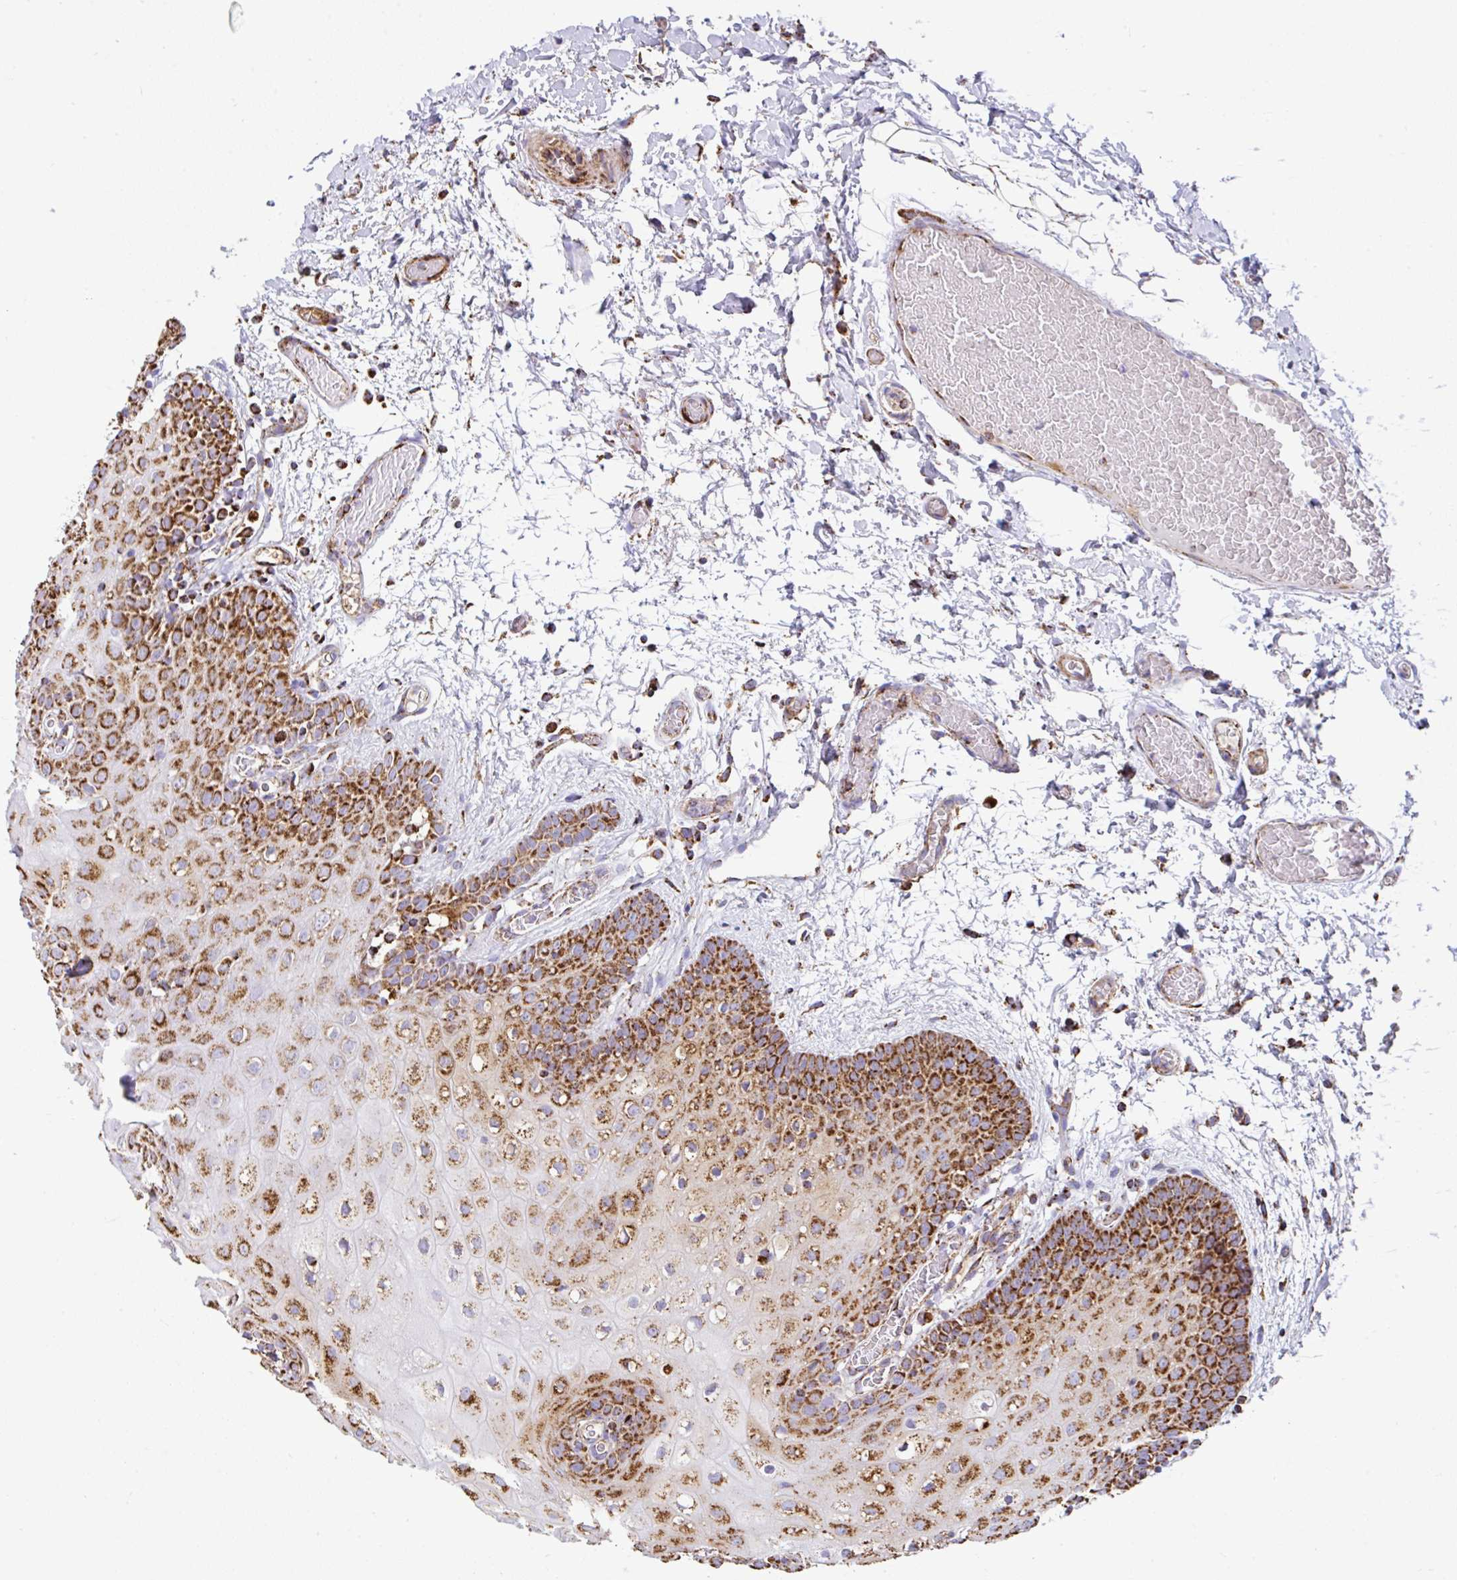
{"staining": {"intensity": "strong", "quantity": ">75%", "location": "cytoplasmic/membranous"}, "tissue": "oral mucosa", "cell_type": "Squamous epithelial cells", "image_type": "normal", "snomed": [{"axis": "morphology", "description": "Normal tissue, NOS"}, {"axis": "morphology", "description": "Squamous cell carcinoma, NOS"}, {"axis": "topography", "description": "Oral tissue"}, {"axis": "topography", "description": "Tounge, NOS"}, {"axis": "topography", "description": "Head-Neck"}], "caption": "A high amount of strong cytoplasmic/membranous staining is seen in approximately >75% of squamous epithelial cells in unremarkable oral mucosa.", "gene": "ANKRD33B", "patient": {"sex": "male", "age": 76}}